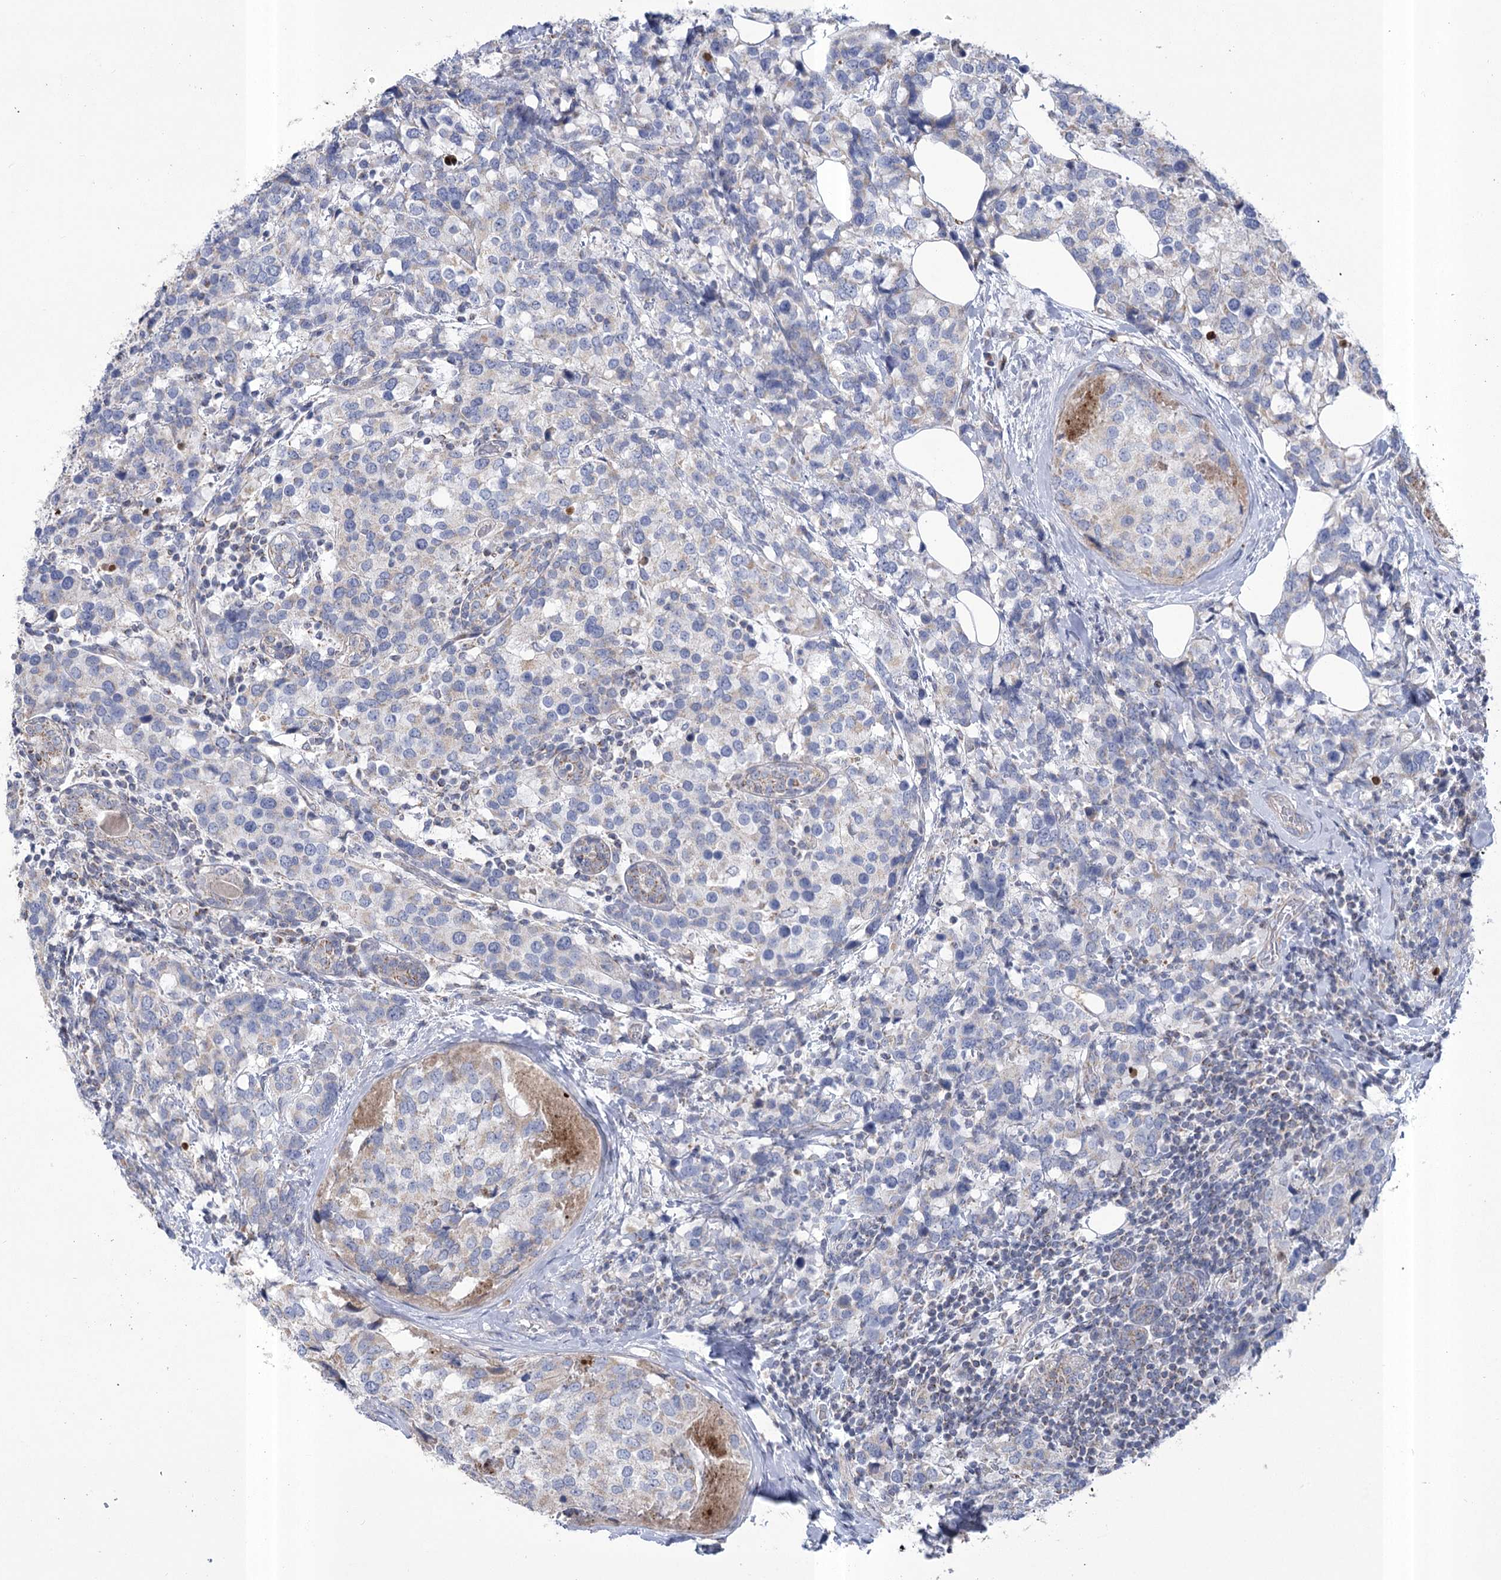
{"staining": {"intensity": "weak", "quantity": "<25%", "location": "cytoplasmic/membranous"}, "tissue": "breast cancer", "cell_type": "Tumor cells", "image_type": "cancer", "snomed": [{"axis": "morphology", "description": "Lobular carcinoma"}, {"axis": "topography", "description": "Breast"}], "caption": "High magnification brightfield microscopy of breast cancer (lobular carcinoma) stained with DAB (3,3'-diaminobenzidine) (brown) and counterstained with hematoxylin (blue): tumor cells show no significant expression.", "gene": "PDHB", "patient": {"sex": "female", "age": 59}}